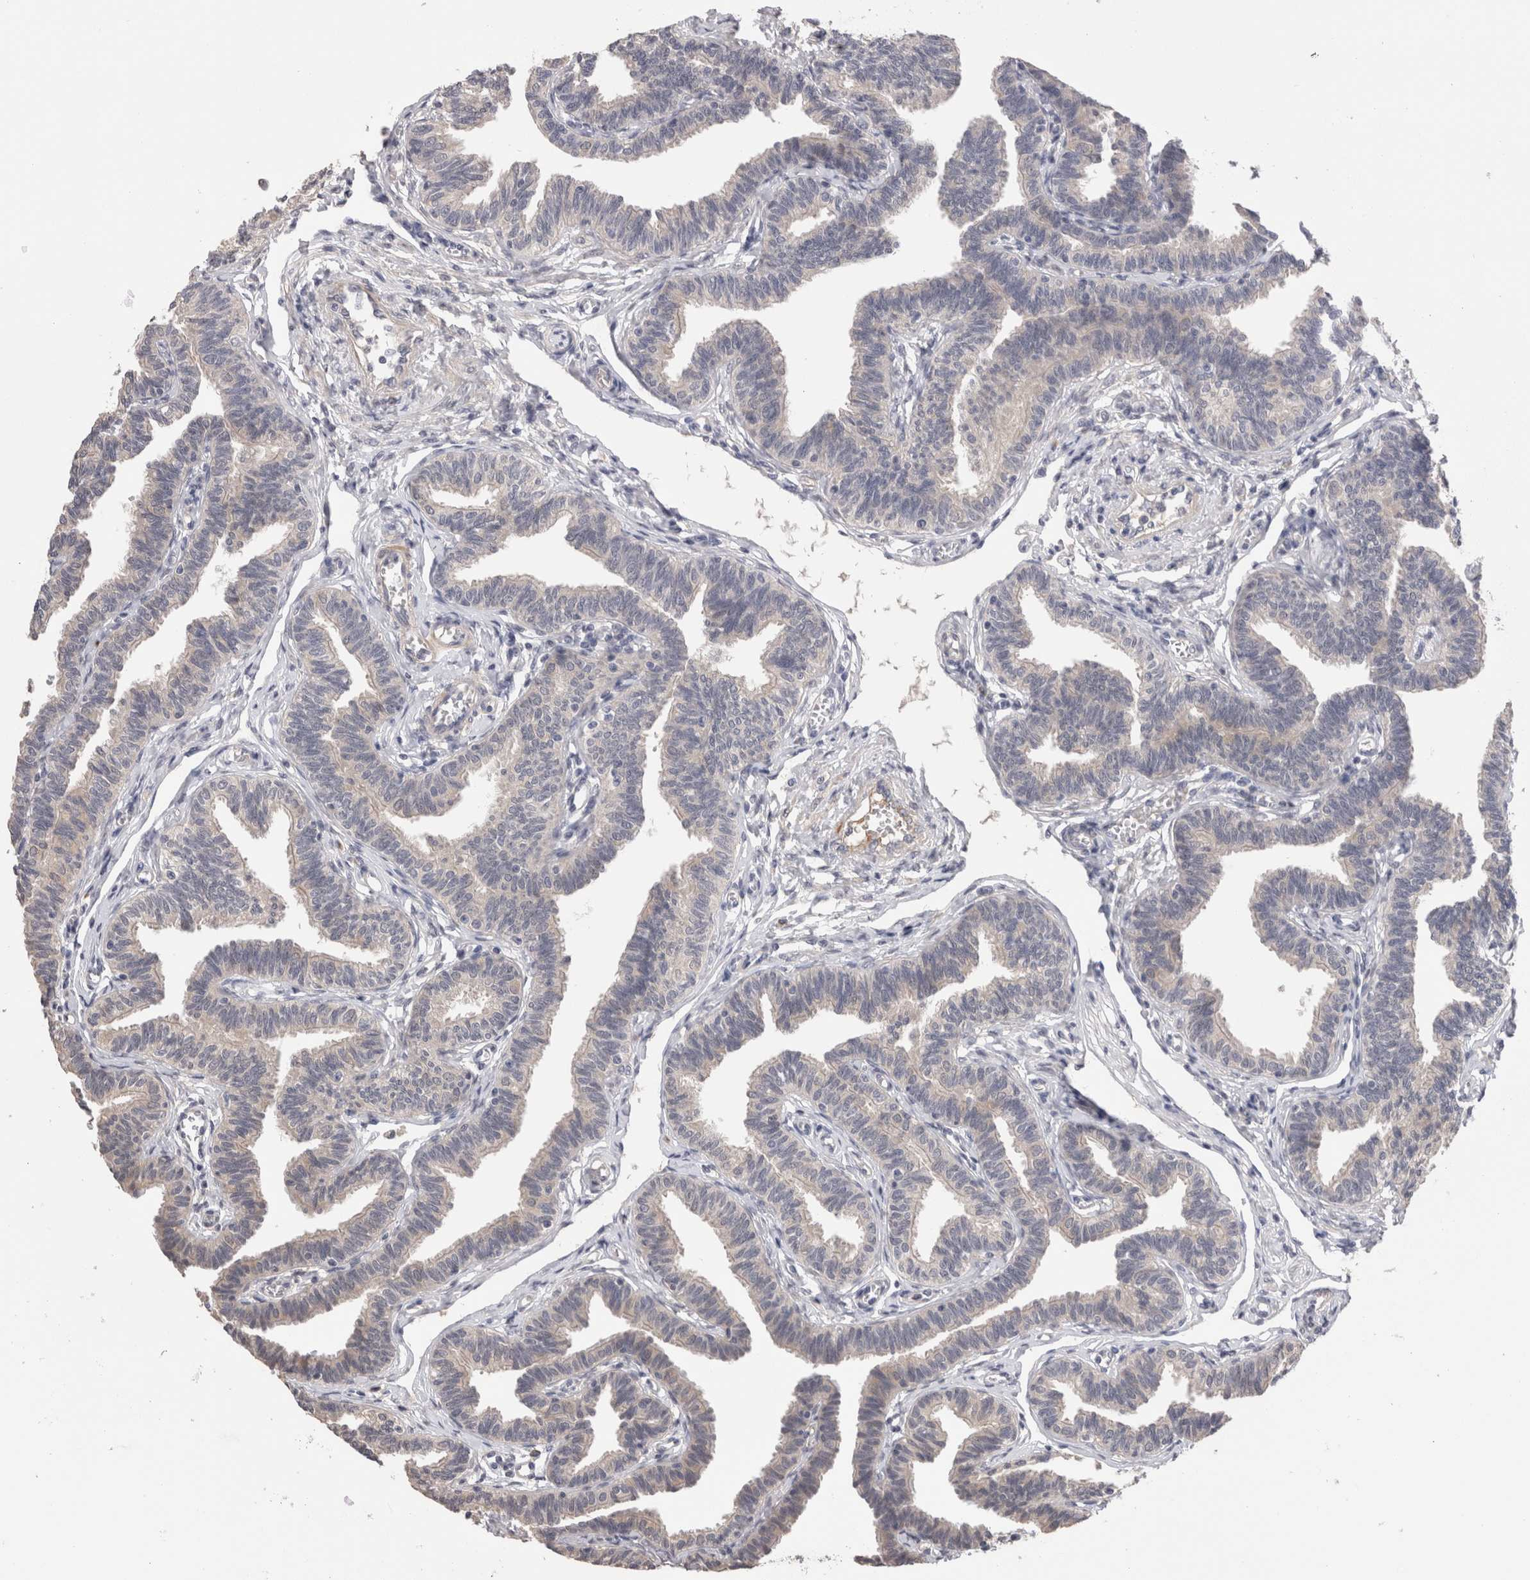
{"staining": {"intensity": "weak", "quantity": "25%-75%", "location": "cytoplasmic/membranous"}, "tissue": "fallopian tube", "cell_type": "Glandular cells", "image_type": "normal", "snomed": [{"axis": "morphology", "description": "Normal tissue, NOS"}, {"axis": "topography", "description": "Fallopian tube"}, {"axis": "topography", "description": "Ovary"}], "caption": "Immunohistochemistry photomicrograph of unremarkable fallopian tube: fallopian tube stained using IHC demonstrates low levels of weak protein expression localized specifically in the cytoplasmic/membranous of glandular cells, appearing as a cytoplasmic/membranous brown color.", "gene": "CRYBG1", "patient": {"sex": "female", "age": 23}}